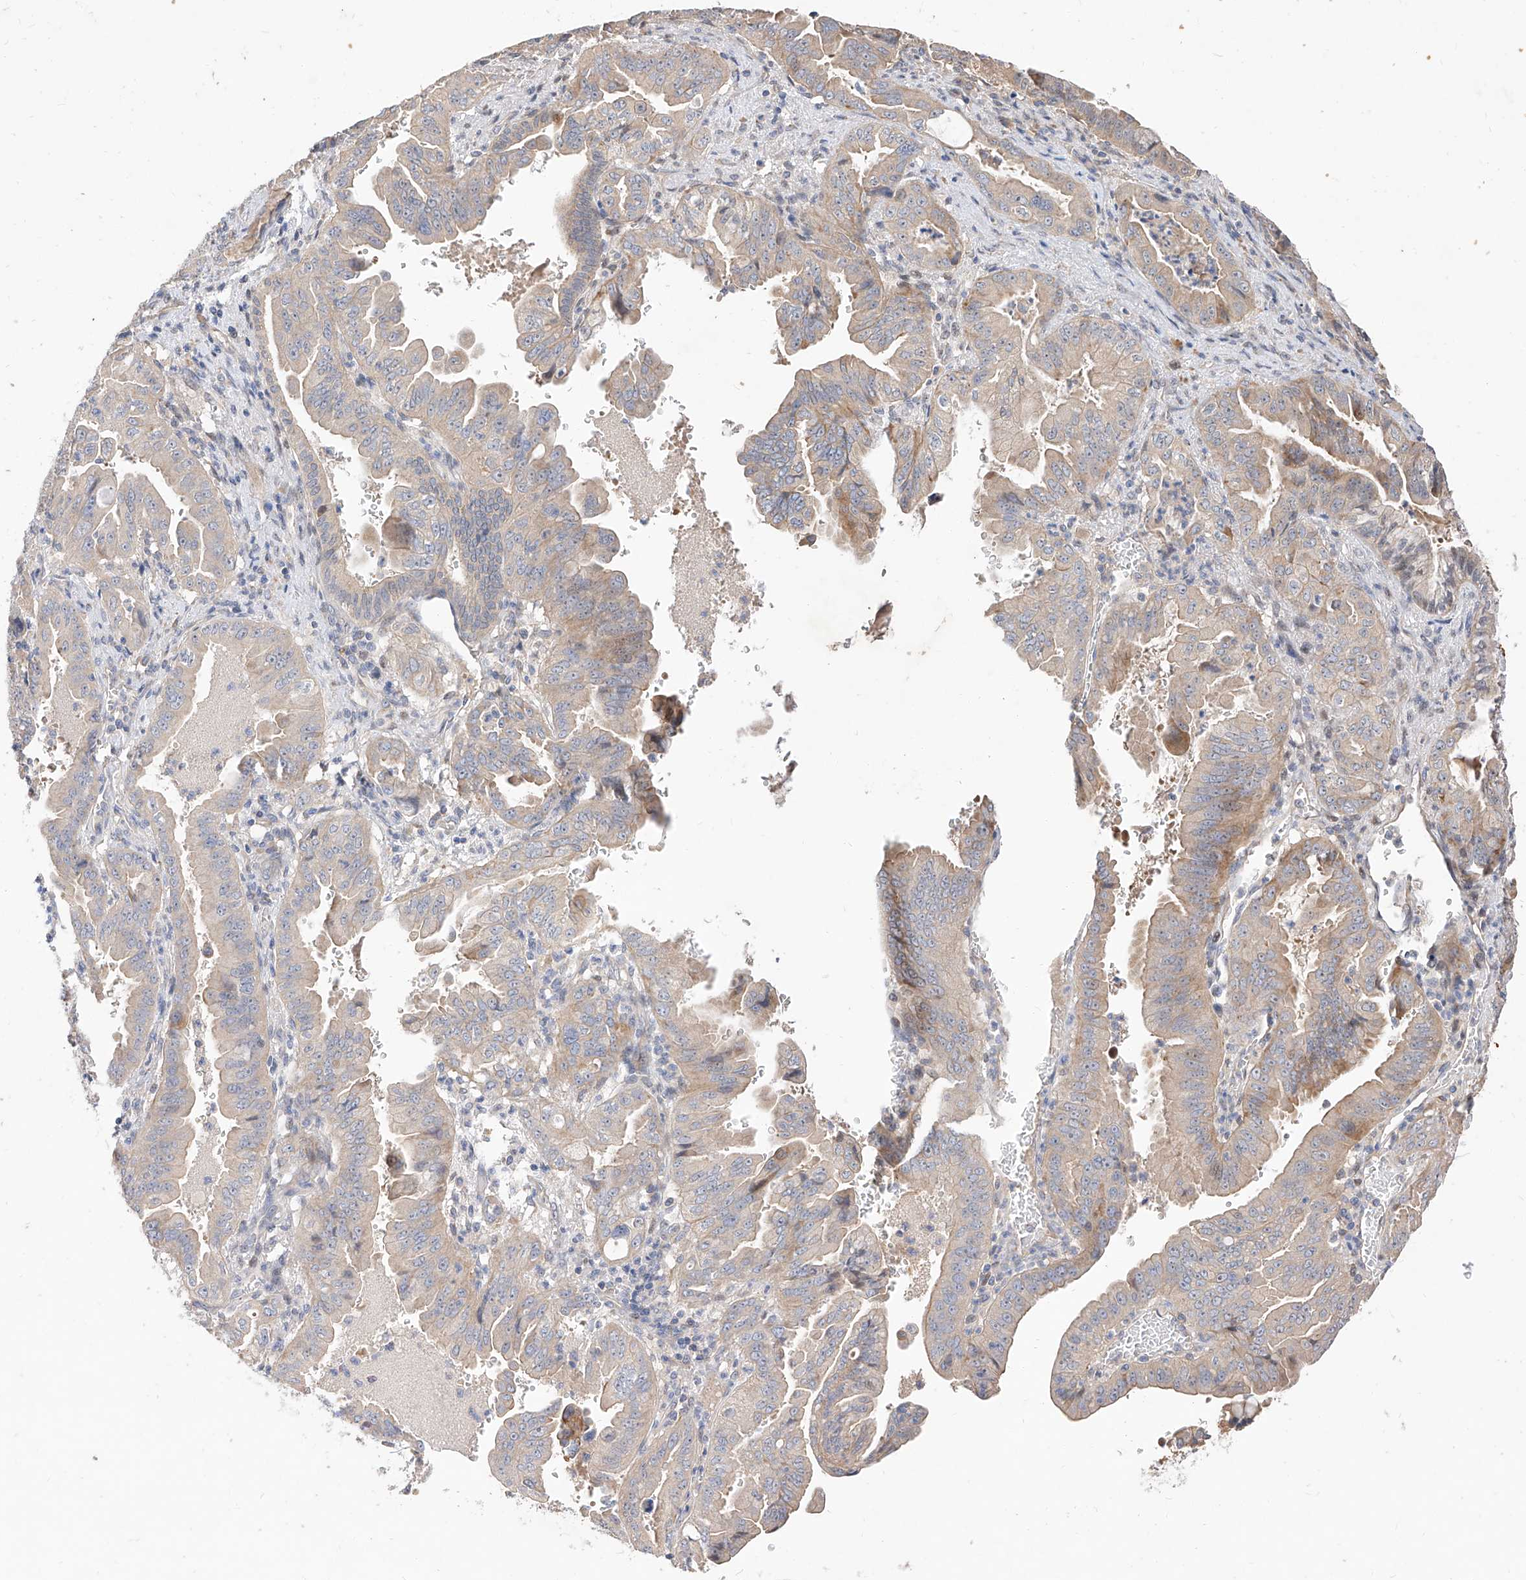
{"staining": {"intensity": "moderate", "quantity": "<25%", "location": "cytoplasmic/membranous"}, "tissue": "pancreatic cancer", "cell_type": "Tumor cells", "image_type": "cancer", "snomed": [{"axis": "morphology", "description": "Adenocarcinoma, NOS"}, {"axis": "topography", "description": "Pancreas"}], "caption": "A micrograph of pancreatic cancer (adenocarcinoma) stained for a protein reveals moderate cytoplasmic/membranous brown staining in tumor cells.", "gene": "DIRAS3", "patient": {"sex": "male", "age": 70}}